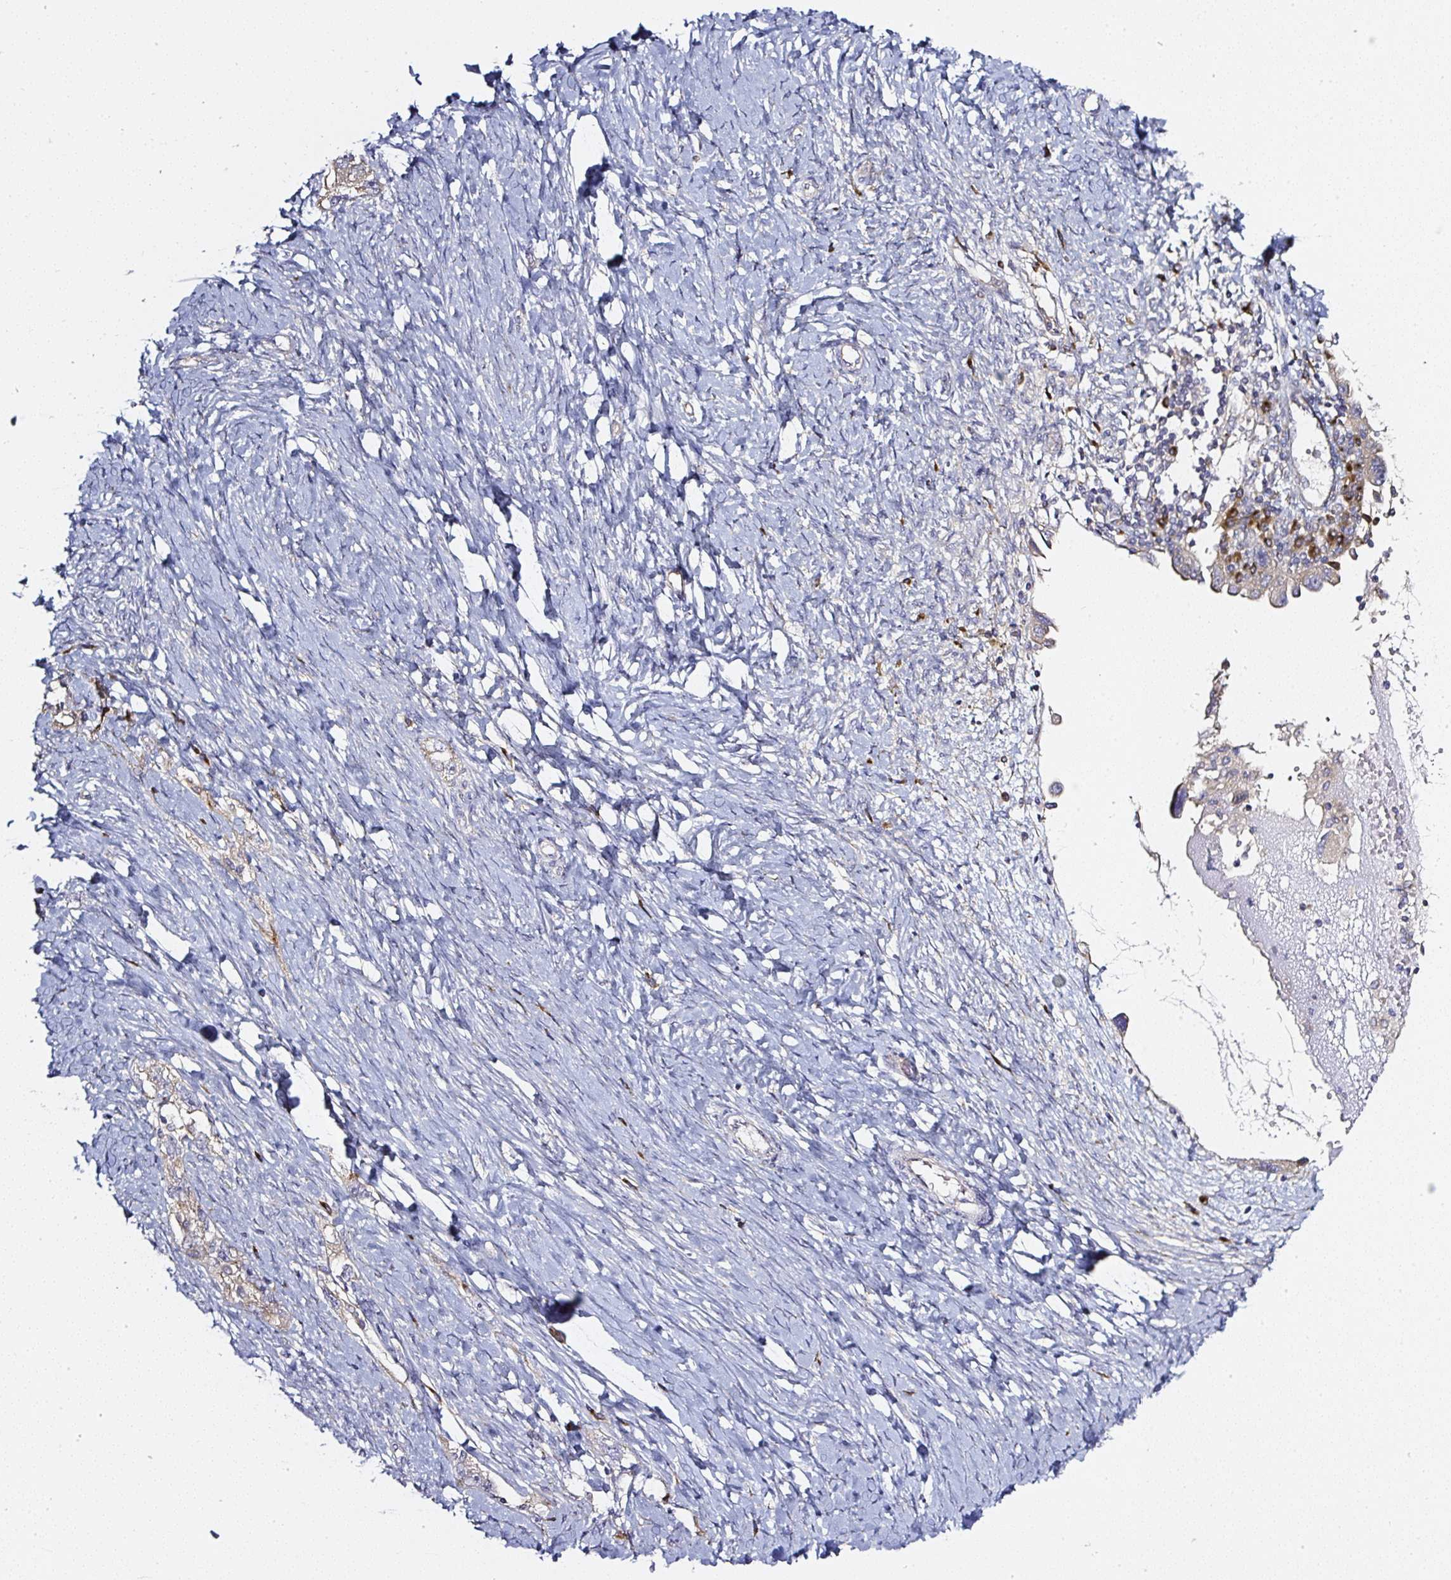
{"staining": {"intensity": "moderate", "quantity": "<25%", "location": "cytoplasmic/membranous"}, "tissue": "ovarian cancer", "cell_type": "Tumor cells", "image_type": "cancer", "snomed": [{"axis": "morphology", "description": "Carcinoma, NOS"}, {"axis": "morphology", "description": "Cystadenocarcinoma, serous, NOS"}, {"axis": "topography", "description": "Ovary"}], "caption": "Ovarian carcinoma stained with a brown dye demonstrates moderate cytoplasmic/membranous positive staining in about <25% of tumor cells.", "gene": "MLX", "patient": {"sex": "female", "age": 69}}